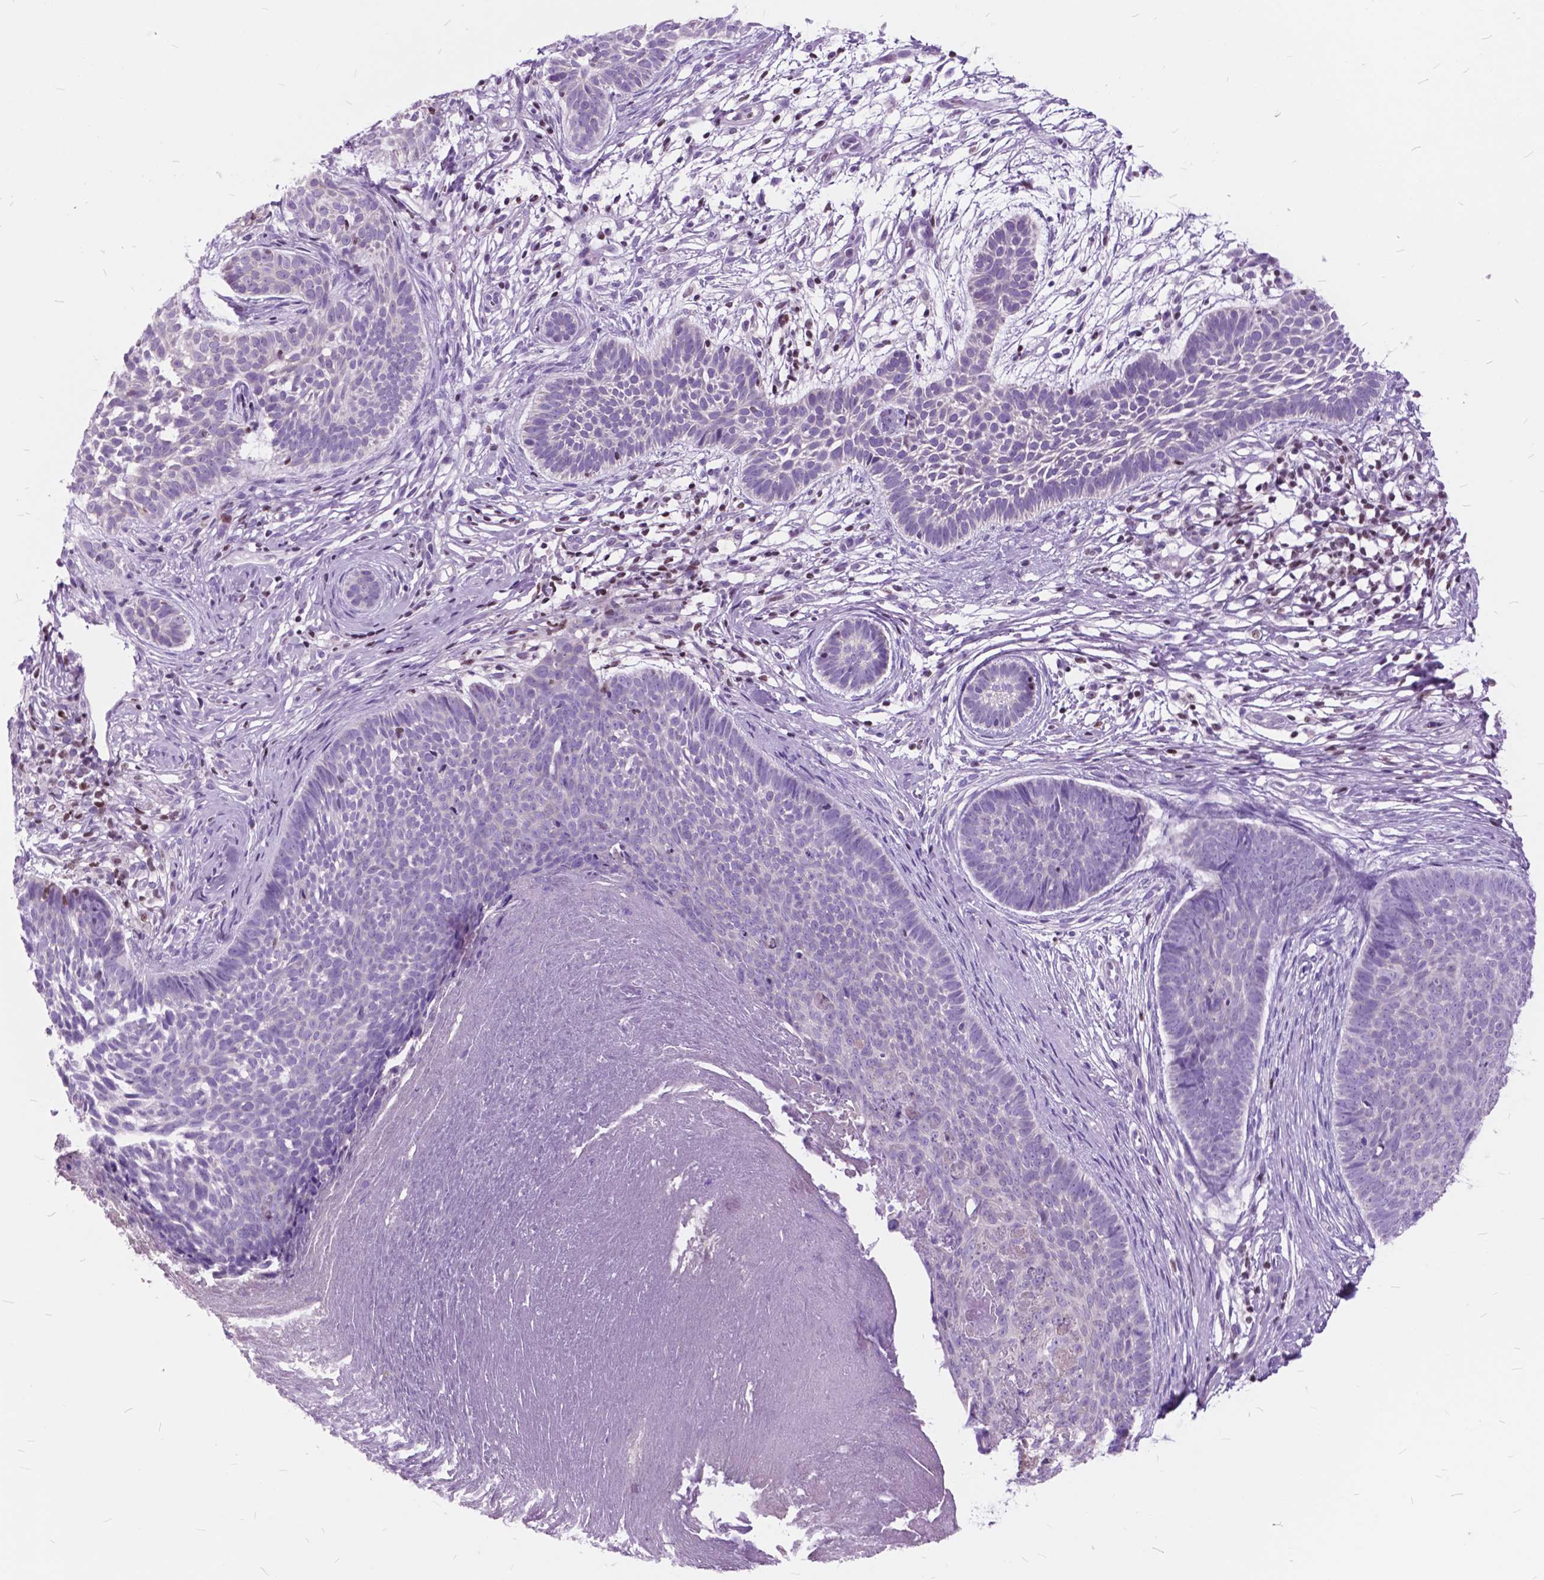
{"staining": {"intensity": "negative", "quantity": "none", "location": "none"}, "tissue": "skin cancer", "cell_type": "Tumor cells", "image_type": "cancer", "snomed": [{"axis": "morphology", "description": "Basal cell carcinoma"}, {"axis": "topography", "description": "Skin"}], "caption": "Immunohistochemistry (IHC) micrograph of human skin cancer (basal cell carcinoma) stained for a protein (brown), which exhibits no positivity in tumor cells.", "gene": "SP140", "patient": {"sex": "male", "age": 85}}